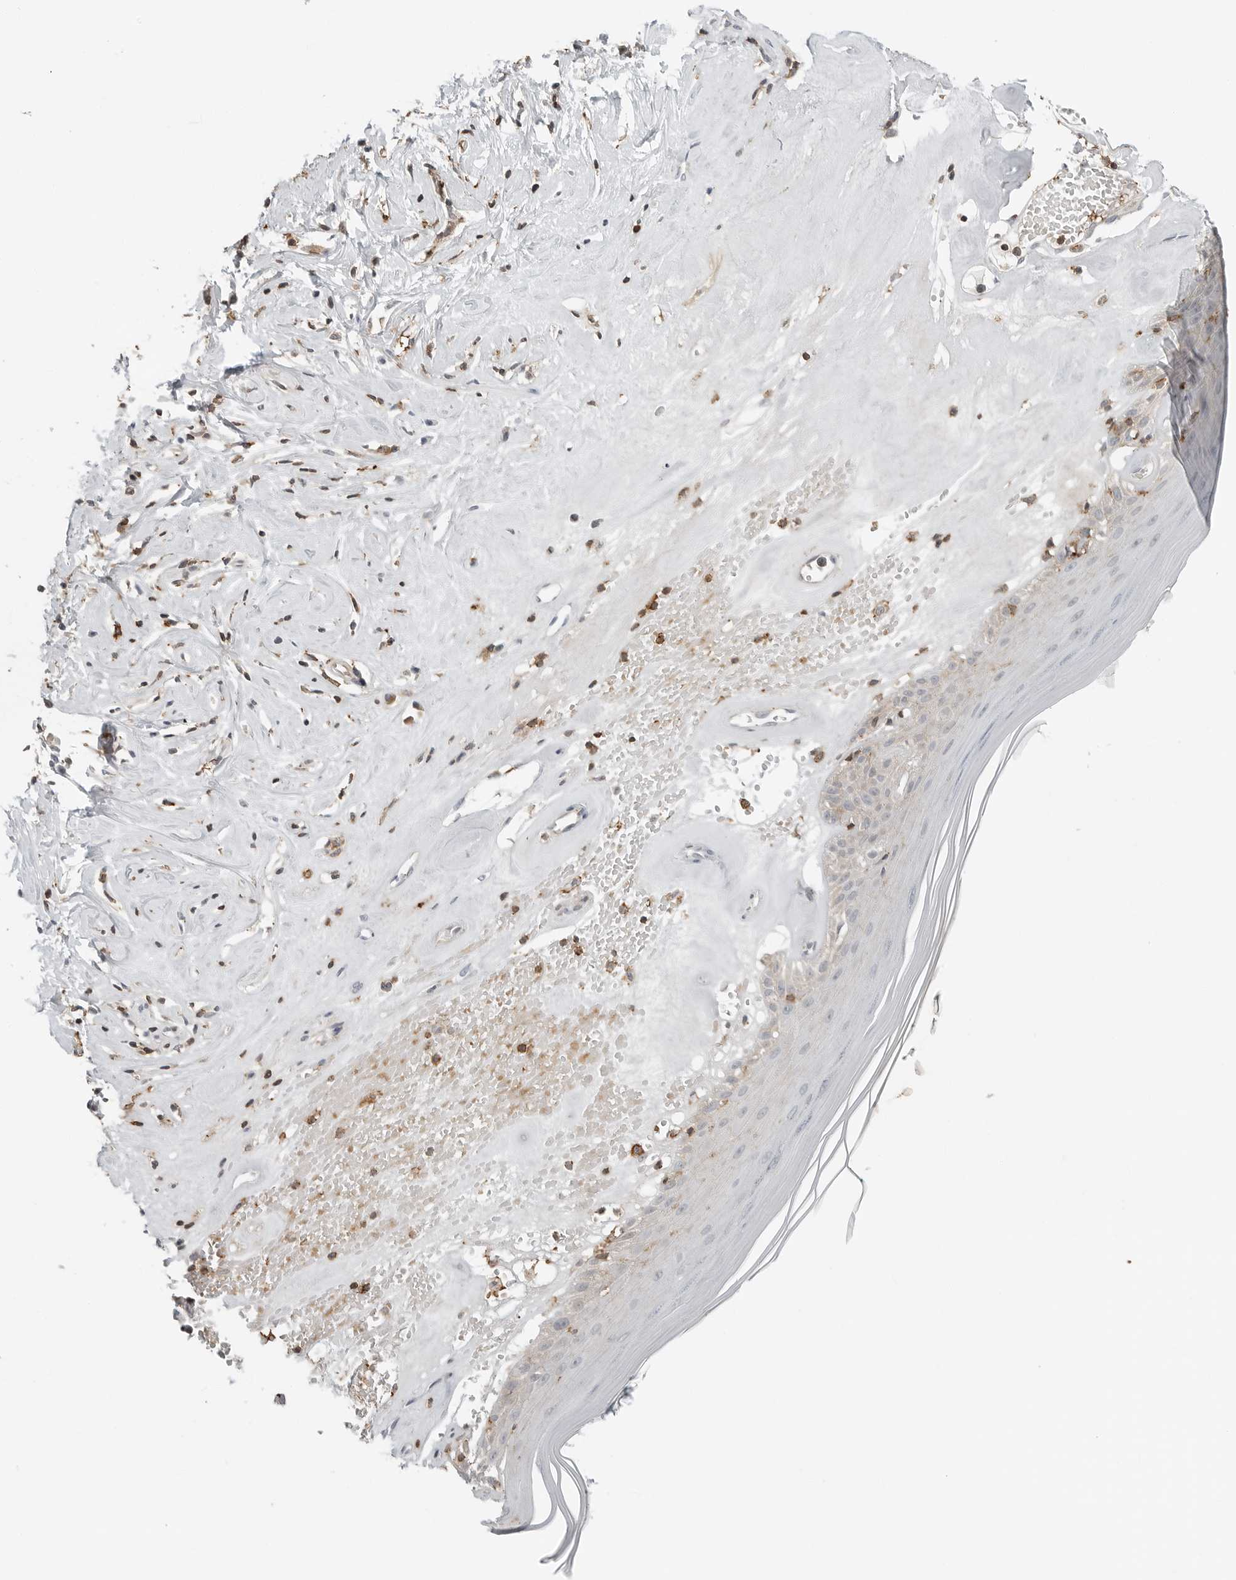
{"staining": {"intensity": "weak", "quantity": "25%-75%", "location": "cytoplasmic/membranous"}, "tissue": "skin", "cell_type": "Epidermal cells", "image_type": "normal", "snomed": [{"axis": "morphology", "description": "Normal tissue, NOS"}, {"axis": "morphology", "description": "Inflammation, NOS"}, {"axis": "topography", "description": "Vulva"}], "caption": "Immunohistochemical staining of unremarkable skin demonstrates 25%-75% levels of weak cytoplasmic/membranous protein expression in approximately 25%-75% of epidermal cells.", "gene": "LEFTY2", "patient": {"sex": "female", "age": 84}}